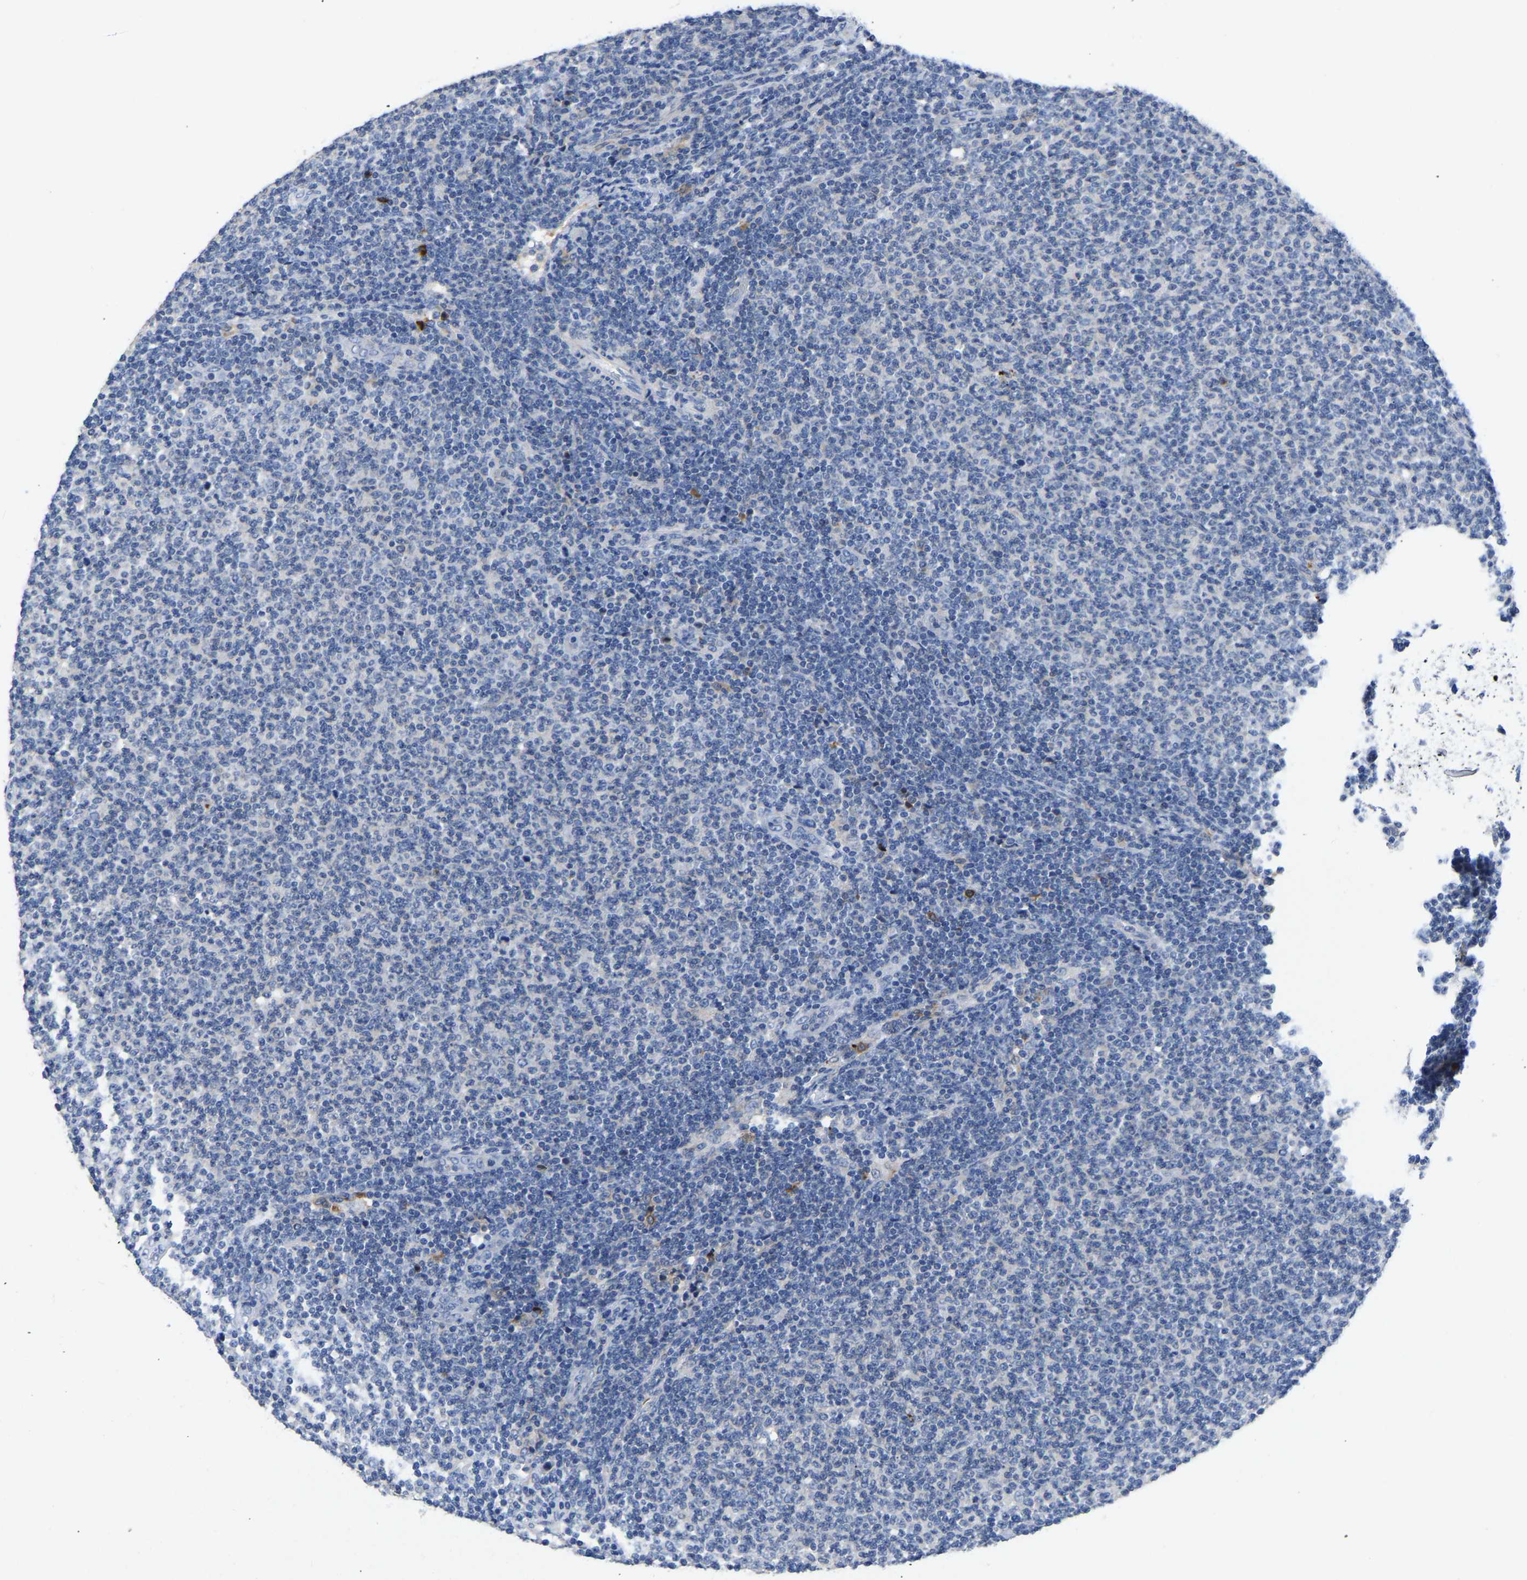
{"staining": {"intensity": "negative", "quantity": "none", "location": "none"}, "tissue": "lymphoma", "cell_type": "Tumor cells", "image_type": "cancer", "snomed": [{"axis": "morphology", "description": "Malignant lymphoma, non-Hodgkin's type, Low grade"}, {"axis": "topography", "description": "Lymph node"}], "caption": "A high-resolution micrograph shows immunohistochemistry staining of low-grade malignant lymphoma, non-Hodgkin's type, which exhibits no significant expression in tumor cells.", "gene": "FGF18", "patient": {"sex": "male", "age": 66}}